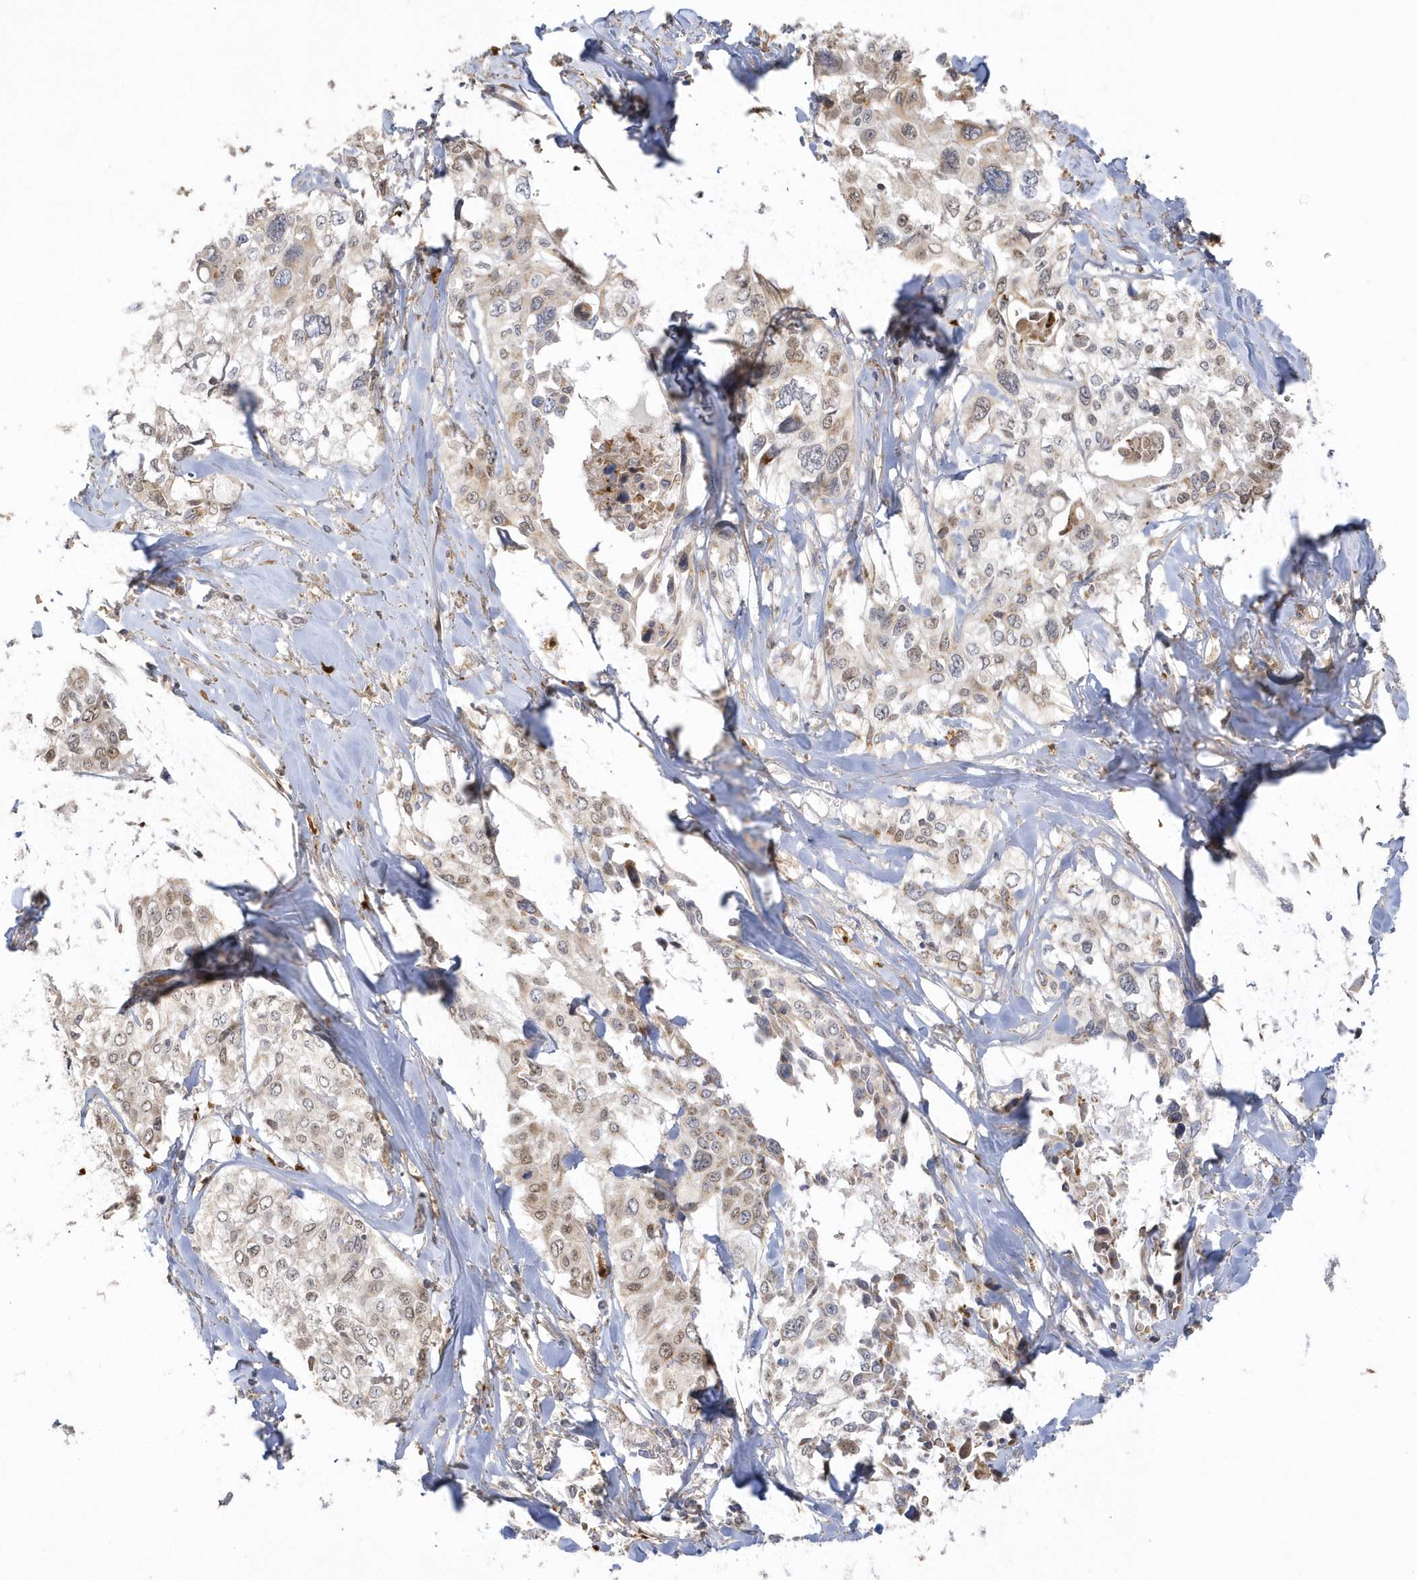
{"staining": {"intensity": "weak", "quantity": "<25%", "location": "nuclear"}, "tissue": "cervical cancer", "cell_type": "Tumor cells", "image_type": "cancer", "snomed": [{"axis": "morphology", "description": "Squamous cell carcinoma, NOS"}, {"axis": "topography", "description": "Cervix"}], "caption": "Immunohistochemical staining of human squamous cell carcinoma (cervical) displays no significant positivity in tumor cells.", "gene": "NAF1", "patient": {"sex": "female", "age": 31}}